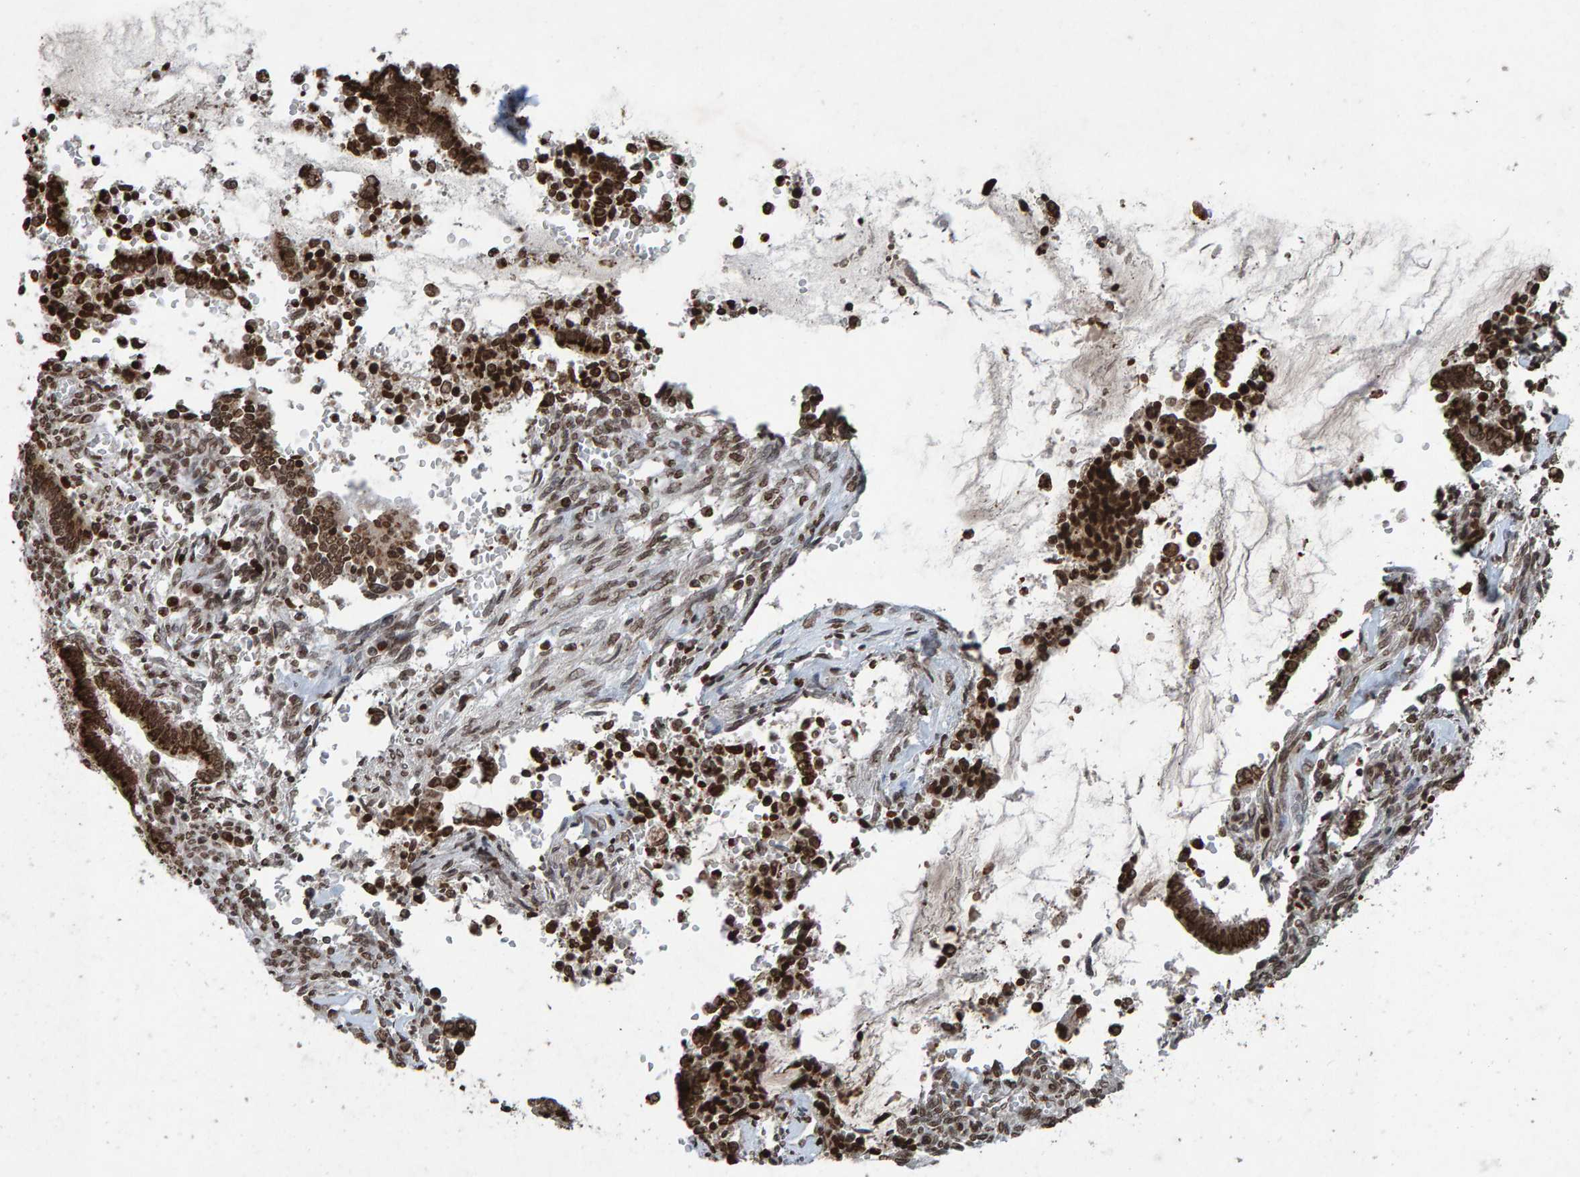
{"staining": {"intensity": "strong", "quantity": ">75%", "location": "nuclear"}, "tissue": "cervical cancer", "cell_type": "Tumor cells", "image_type": "cancer", "snomed": [{"axis": "morphology", "description": "Adenocarcinoma, NOS"}, {"axis": "topography", "description": "Cervix"}], "caption": "The immunohistochemical stain highlights strong nuclear positivity in tumor cells of cervical cancer (adenocarcinoma) tissue. The staining was performed using DAB (3,3'-diaminobenzidine) to visualize the protein expression in brown, while the nuclei were stained in blue with hematoxylin (Magnification: 20x).", "gene": "H2AZ1", "patient": {"sex": "female", "age": 44}}